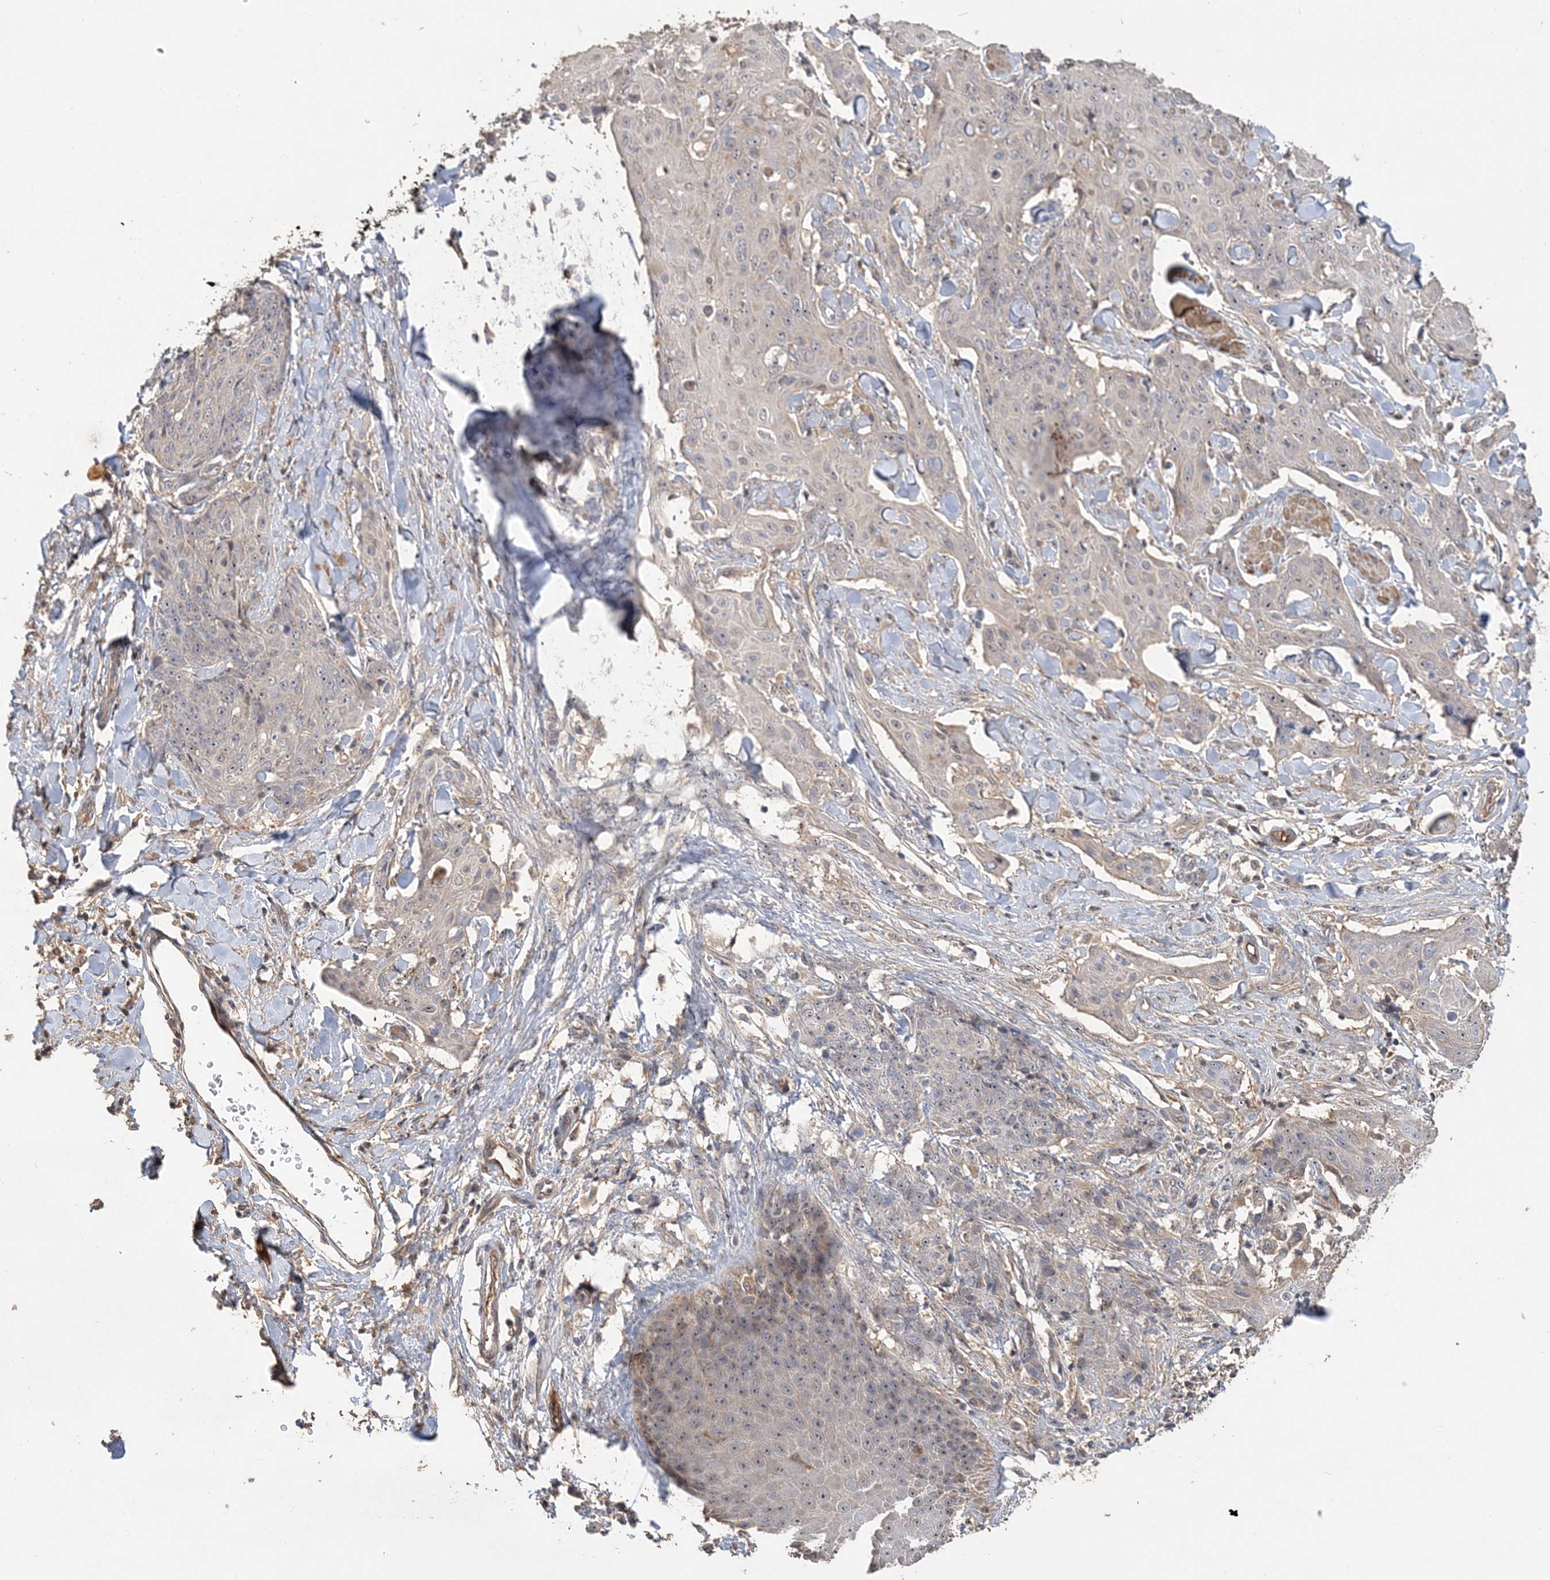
{"staining": {"intensity": "weak", "quantity": "<25%", "location": "cytoplasmic/membranous"}, "tissue": "skin cancer", "cell_type": "Tumor cells", "image_type": "cancer", "snomed": [{"axis": "morphology", "description": "Squamous cell carcinoma, NOS"}, {"axis": "topography", "description": "Skin"}, {"axis": "topography", "description": "Vulva"}], "caption": "Tumor cells are negative for brown protein staining in skin cancer (squamous cell carcinoma). (Immunohistochemistry, brightfield microscopy, high magnification).", "gene": "GRINA", "patient": {"sex": "female", "age": 85}}